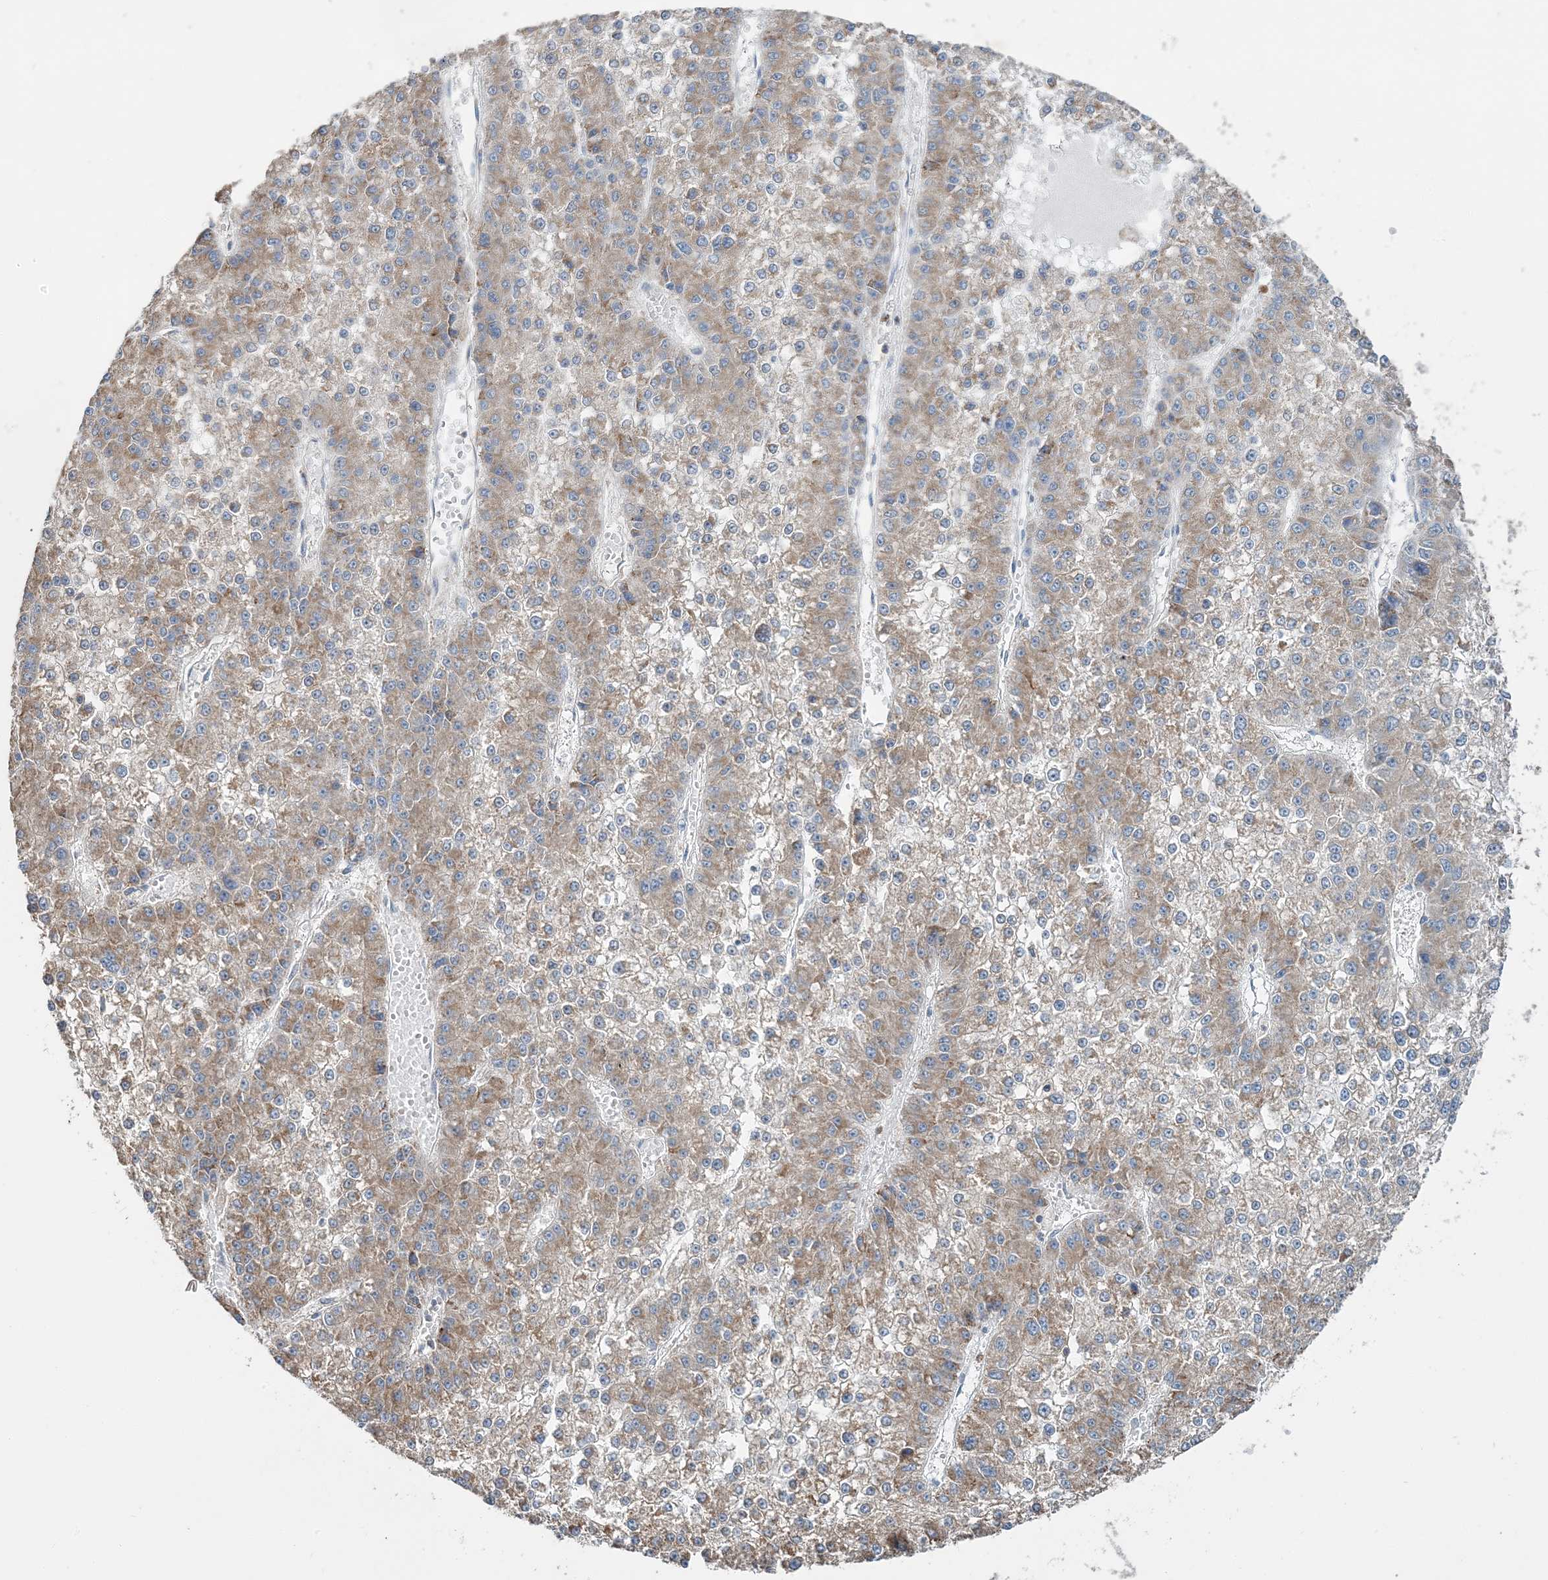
{"staining": {"intensity": "moderate", "quantity": ">75%", "location": "cytoplasmic/membranous"}, "tissue": "liver cancer", "cell_type": "Tumor cells", "image_type": "cancer", "snomed": [{"axis": "morphology", "description": "Carcinoma, Hepatocellular, NOS"}, {"axis": "topography", "description": "Liver"}], "caption": "The histopathology image reveals staining of hepatocellular carcinoma (liver), revealing moderate cytoplasmic/membranous protein expression (brown color) within tumor cells. (IHC, brightfield microscopy, high magnification).", "gene": "TMLHE", "patient": {"sex": "female", "age": 73}}